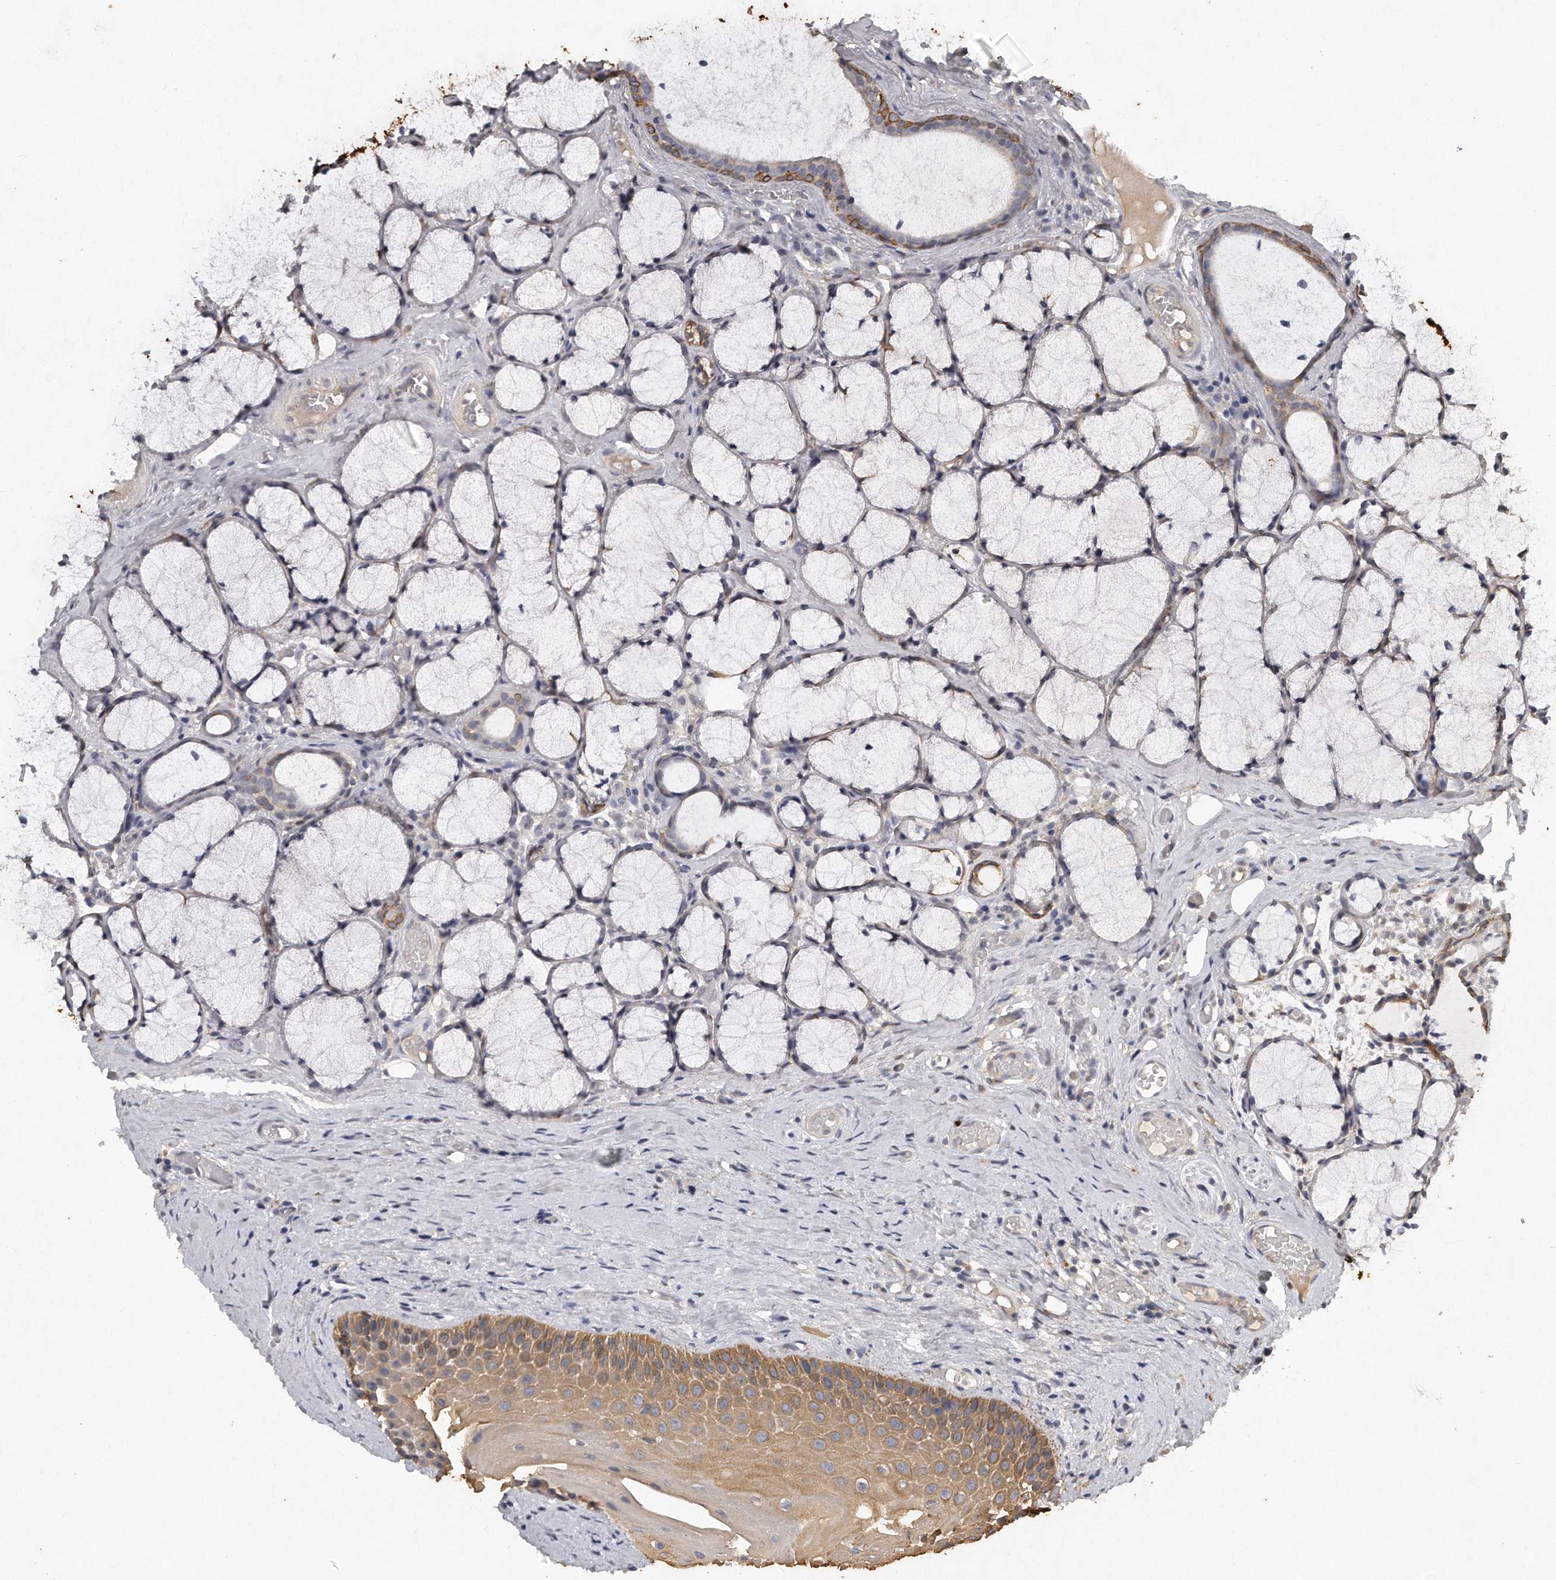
{"staining": {"intensity": "moderate", "quantity": ">75%", "location": "cytoplasmic/membranous"}, "tissue": "oral mucosa", "cell_type": "Squamous epithelial cells", "image_type": "normal", "snomed": [{"axis": "morphology", "description": "Normal tissue, NOS"}, {"axis": "topography", "description": "Oral tissue"}], "caption": "Immunohistochemistry (IHC) (DAB) staining of benign oral mucosa exhibits moderate cytoplasmic/membranous protein positivity in about >75% of squamous epithelial cells.", "gene": "CAMK1", "patient": {"sex": "male", "age": 66}}